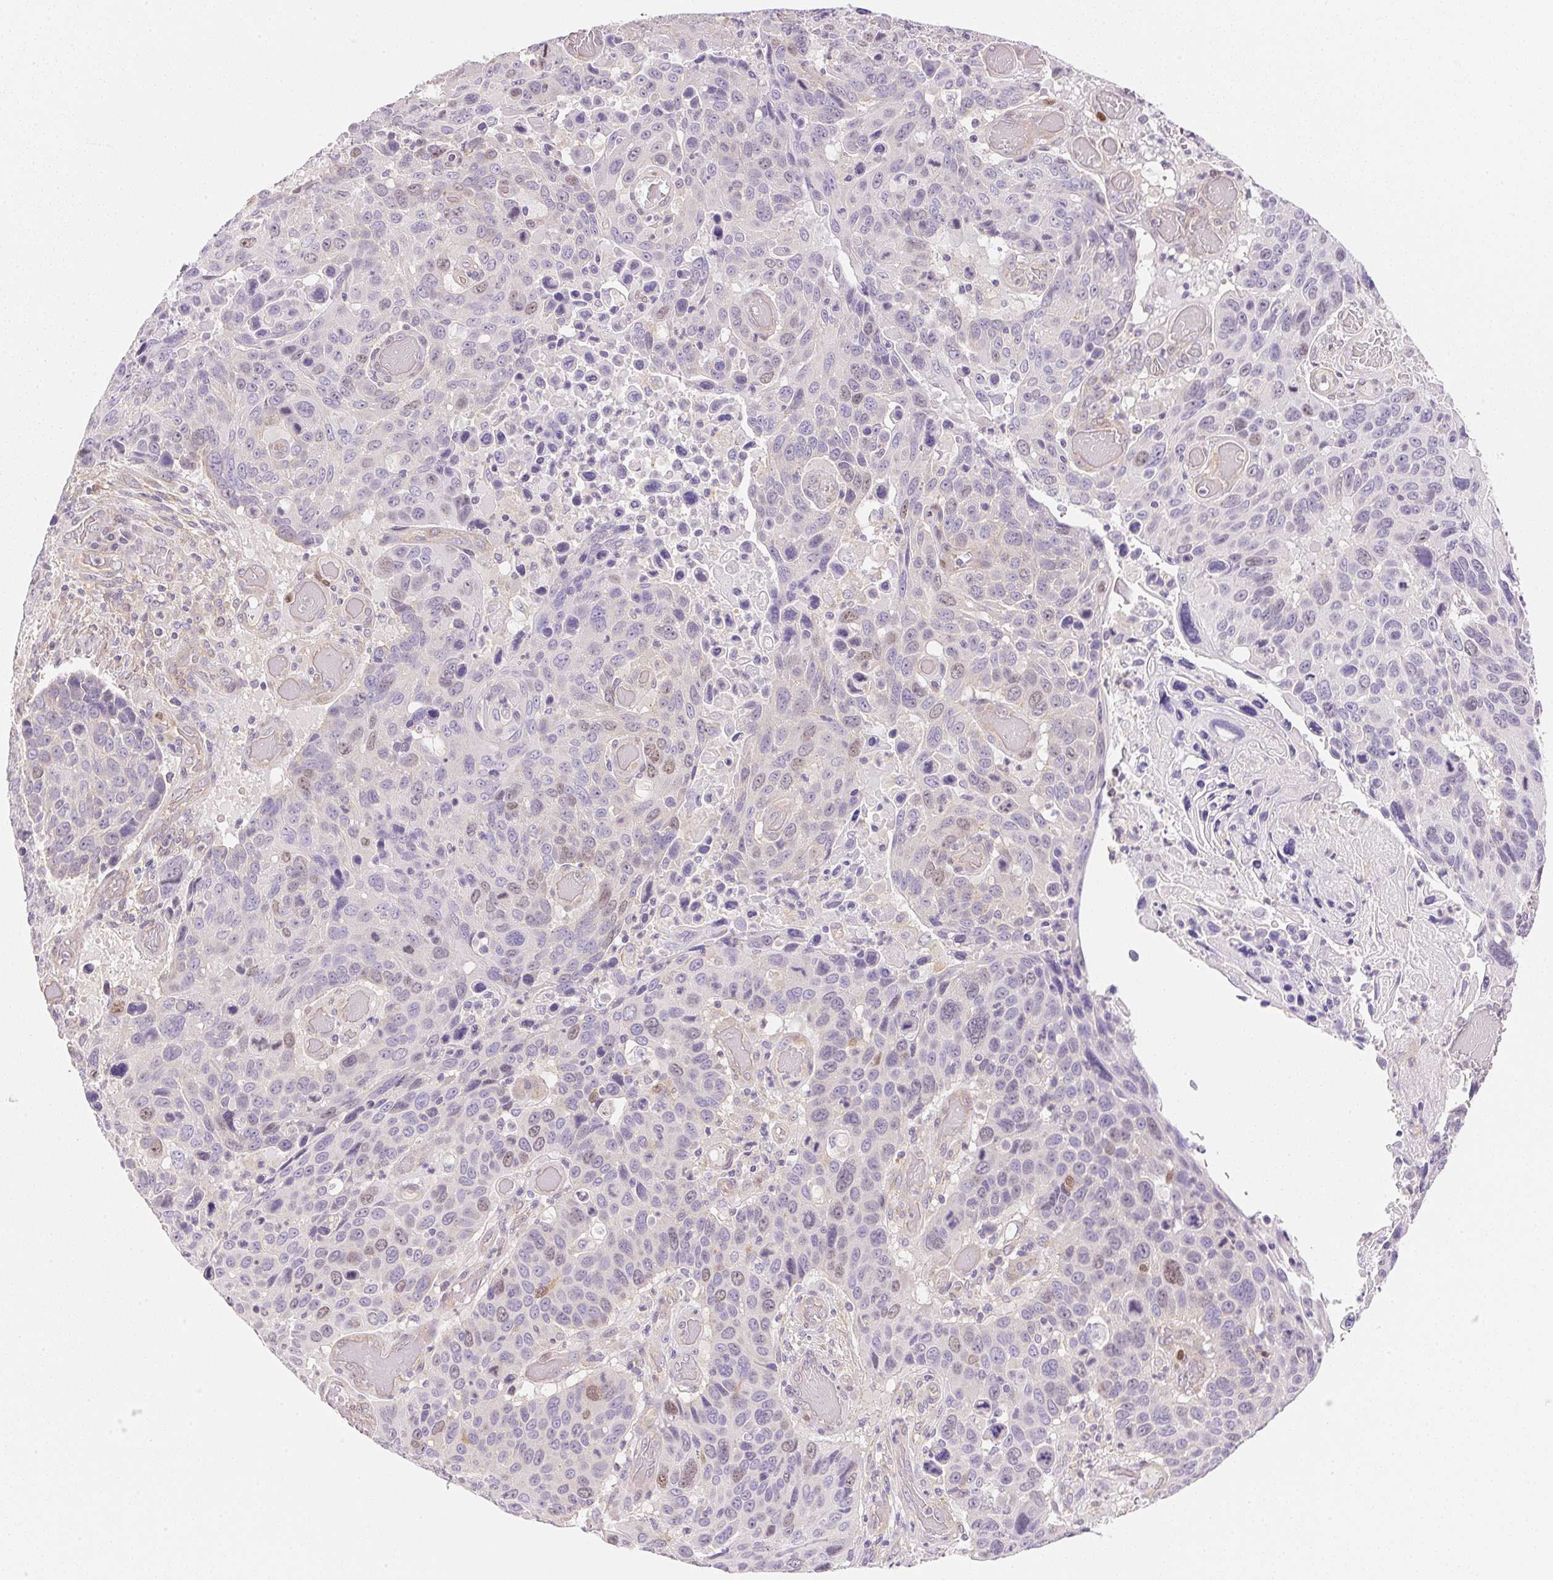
{"staining": {"intensity": "moderate", "quantity": "<25%", "location": "nuclear"}, "tissue": "lung cancer", "cell_type": "Tumor cells", "image_type": "cancer", "snomed": [{"axis": "morphology", "description": "Squamous cell carcinoma, NOS"}, {"axis": "topography", "description": "Lung"}], "caption": "A high-resolution photomicrograph shows IHC staining of lung cancer, which shows moderate nuclear expression in approximately <25% of tumor cells.", "gene": "SMTN", "patient": {"sex": "male", "age": 68}}